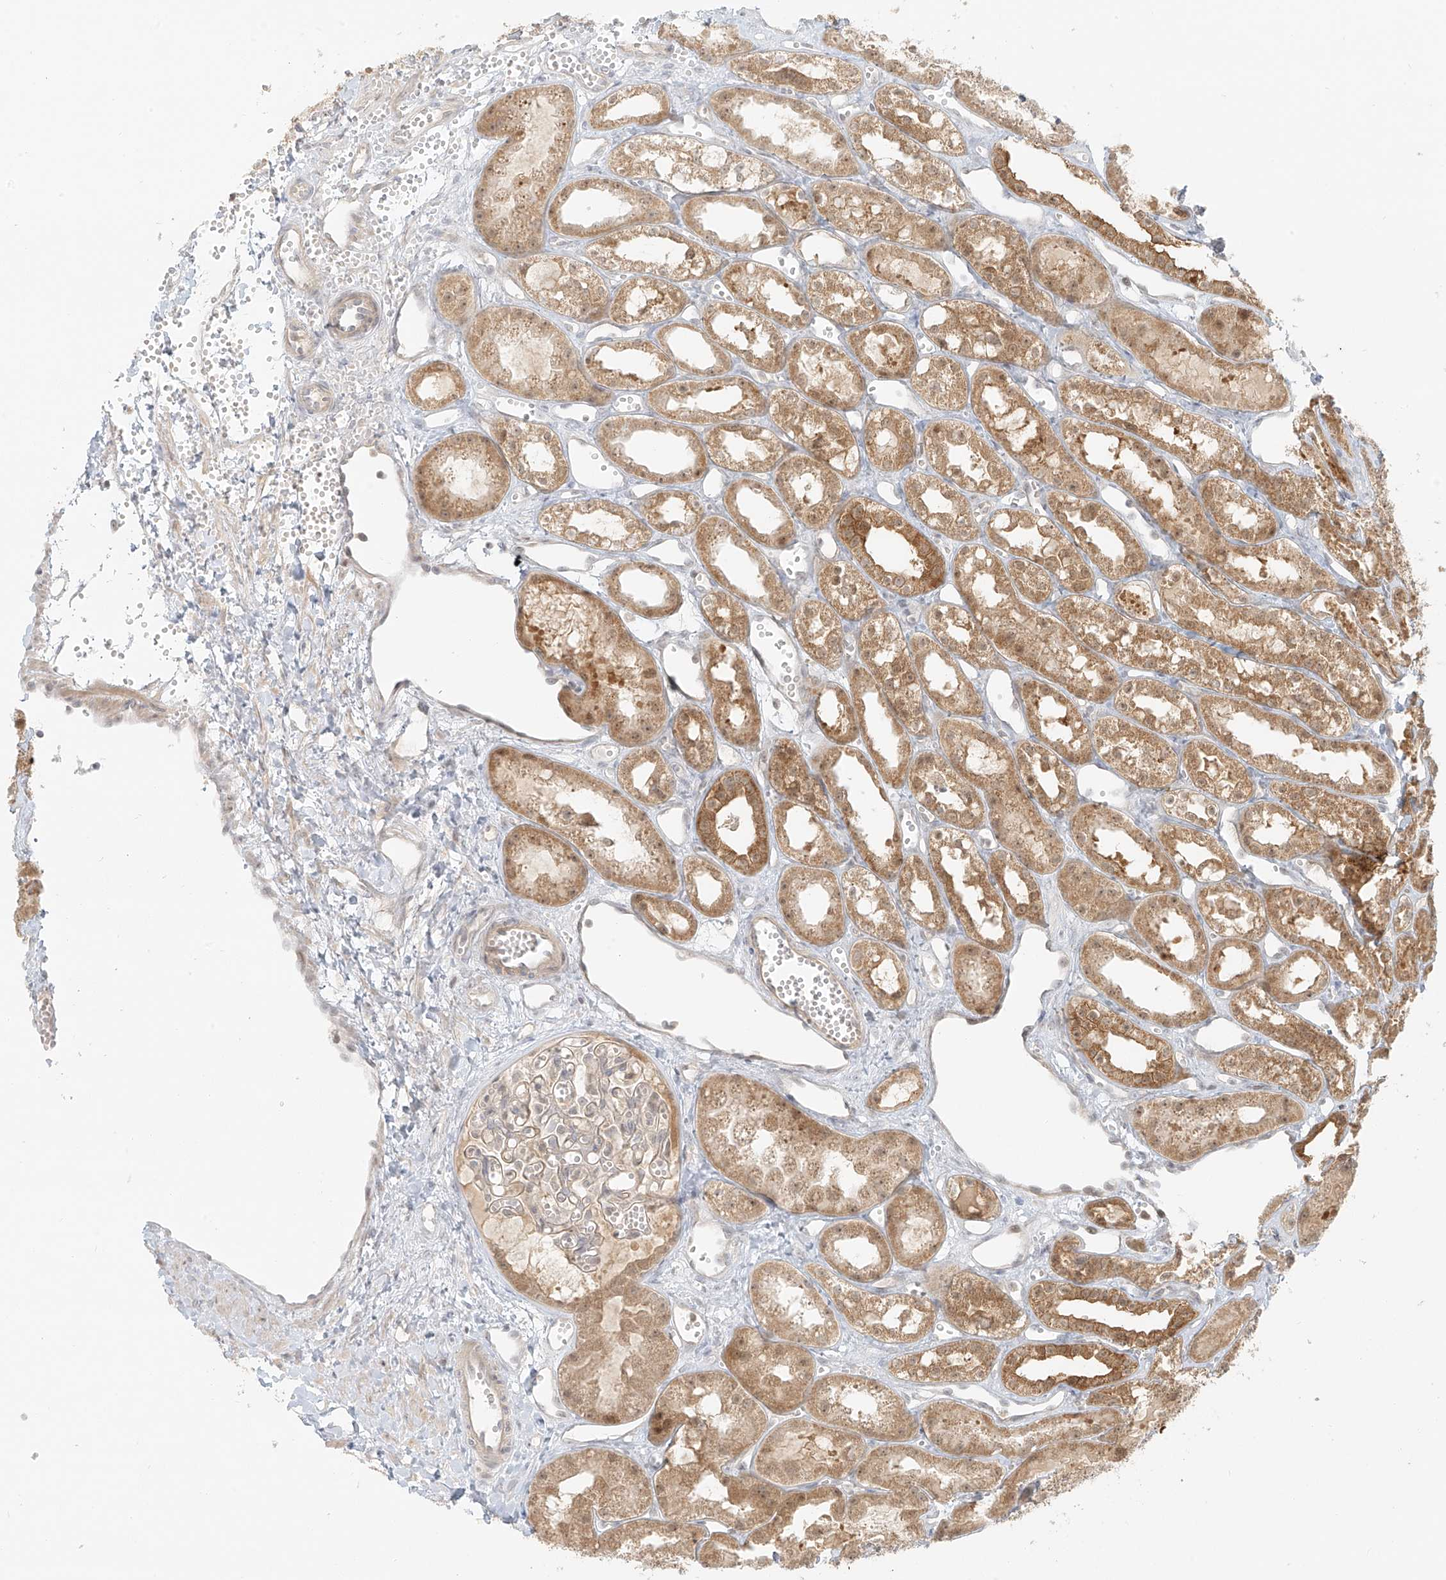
{"staining": {"intensity": "weak", "quantity": "<25%", "location": "cytoplasmic/membranous"}, "tissue": "kidney", "cell_type": "Cells in glomeruli", "image_type": "normal", "snomed": [{"axis": "morphology", "description": "Normal tissue, NOS"}, {"axis": "topography", "description": "Kidney"}], "caption": "IHC of benign human kidney exhibits no expression in cells in glomeruli.", "gene": "MIPEP", "patient": {"sex": "male", "age": 16}}